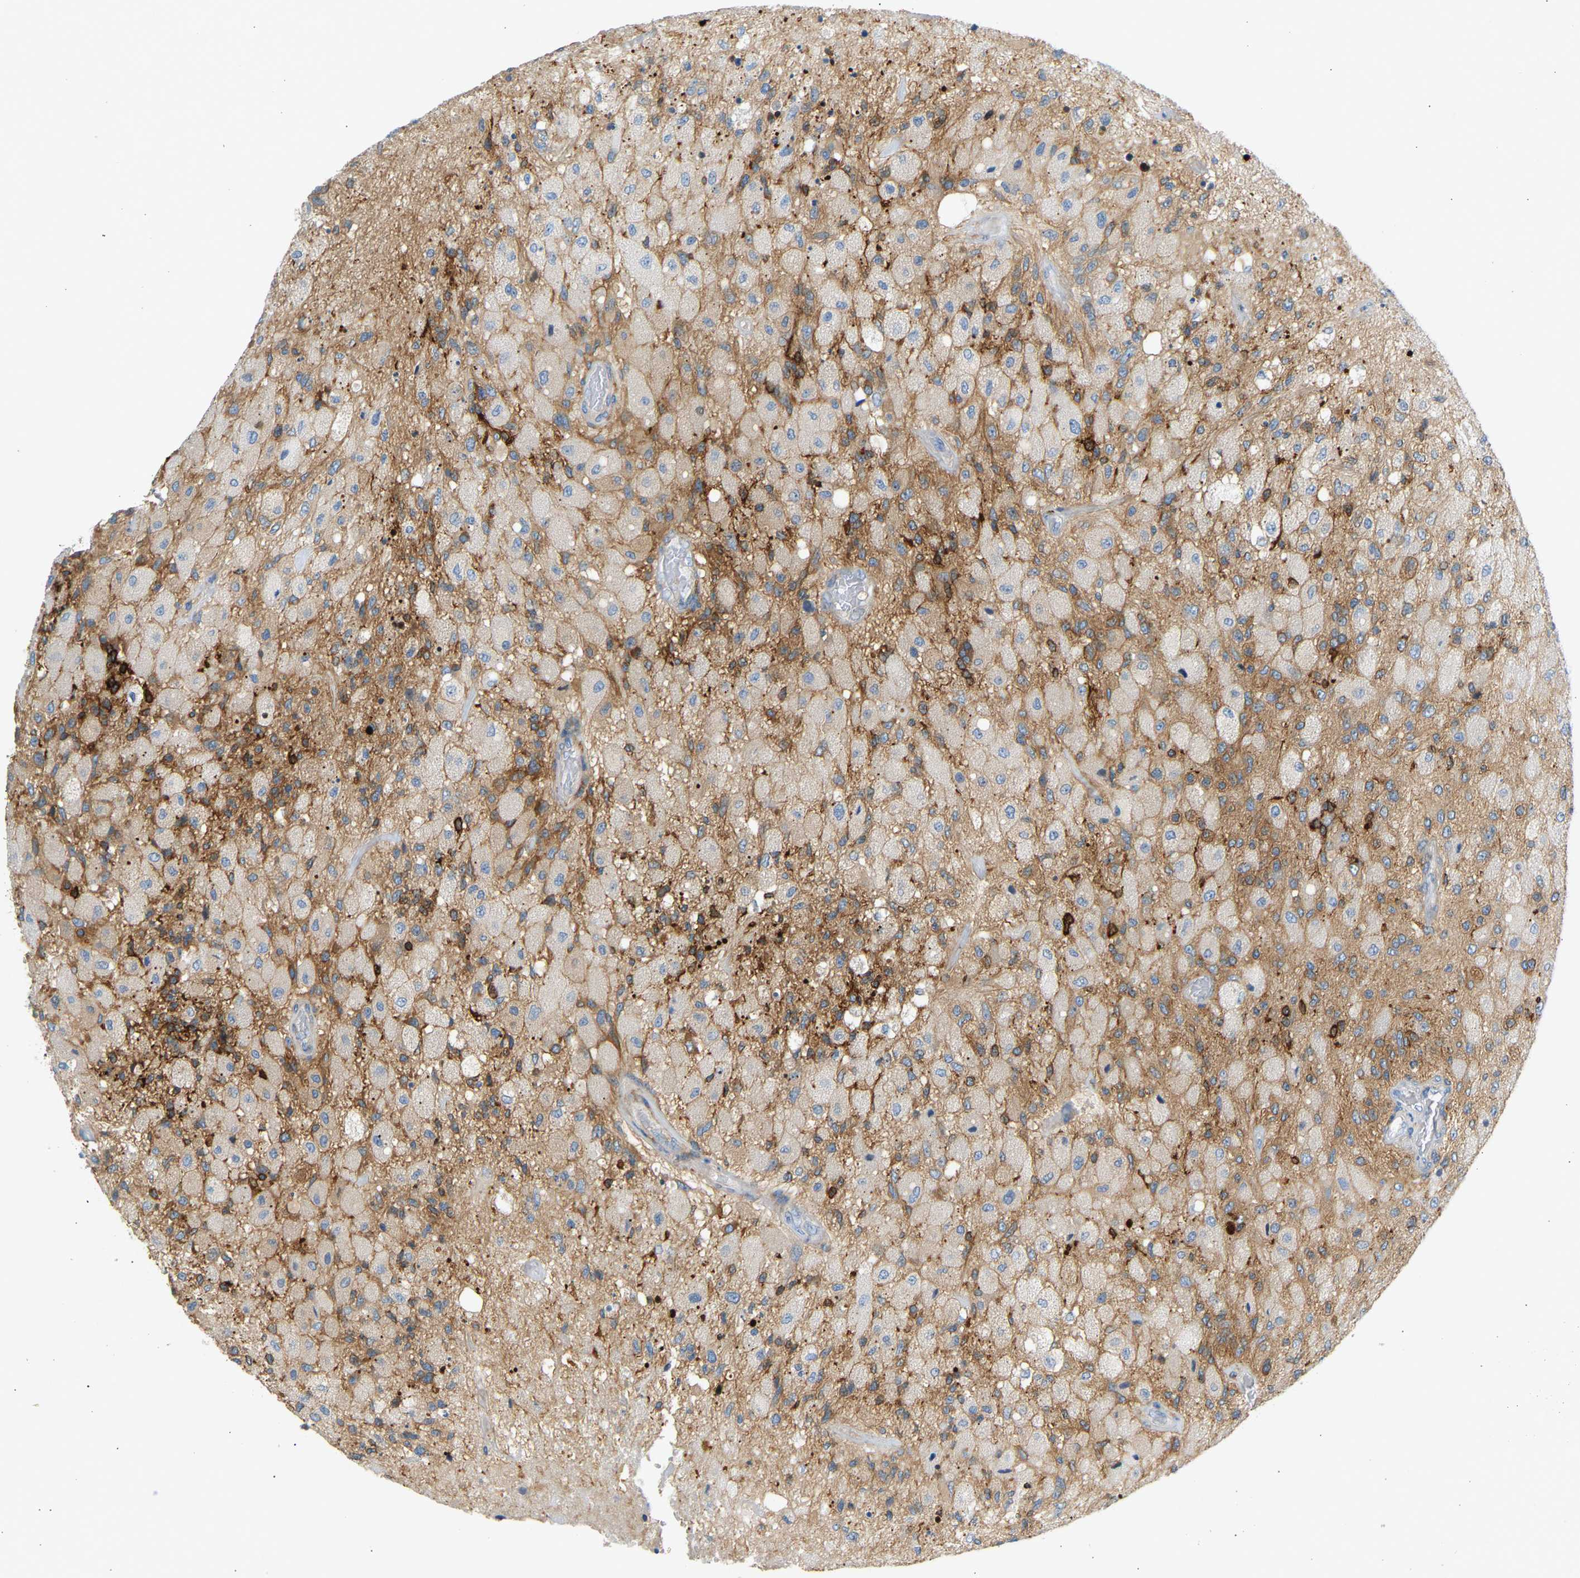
{"staining": {"intensity": "weak", "quantity": "<25%", "location": "cytoplasmic/membranous"}, "tissue": "glioma", "cell_type": "Tumor cells", "image_type": "cancer", "snomed": [{"axis": "morphology", "description": "Normal tissue, NOS"}, {"axis": "morphology", "description": "Glioma, malignant, High grade"}, {"axis": "topography", "description": "Cerebral cortex"}], "caption": "Protein analysis of malignant high-grade glioma reveals no significant expression in tumor cells.", "gene": "FNBP1", "patient": {"sex": "male", "age": 77}}